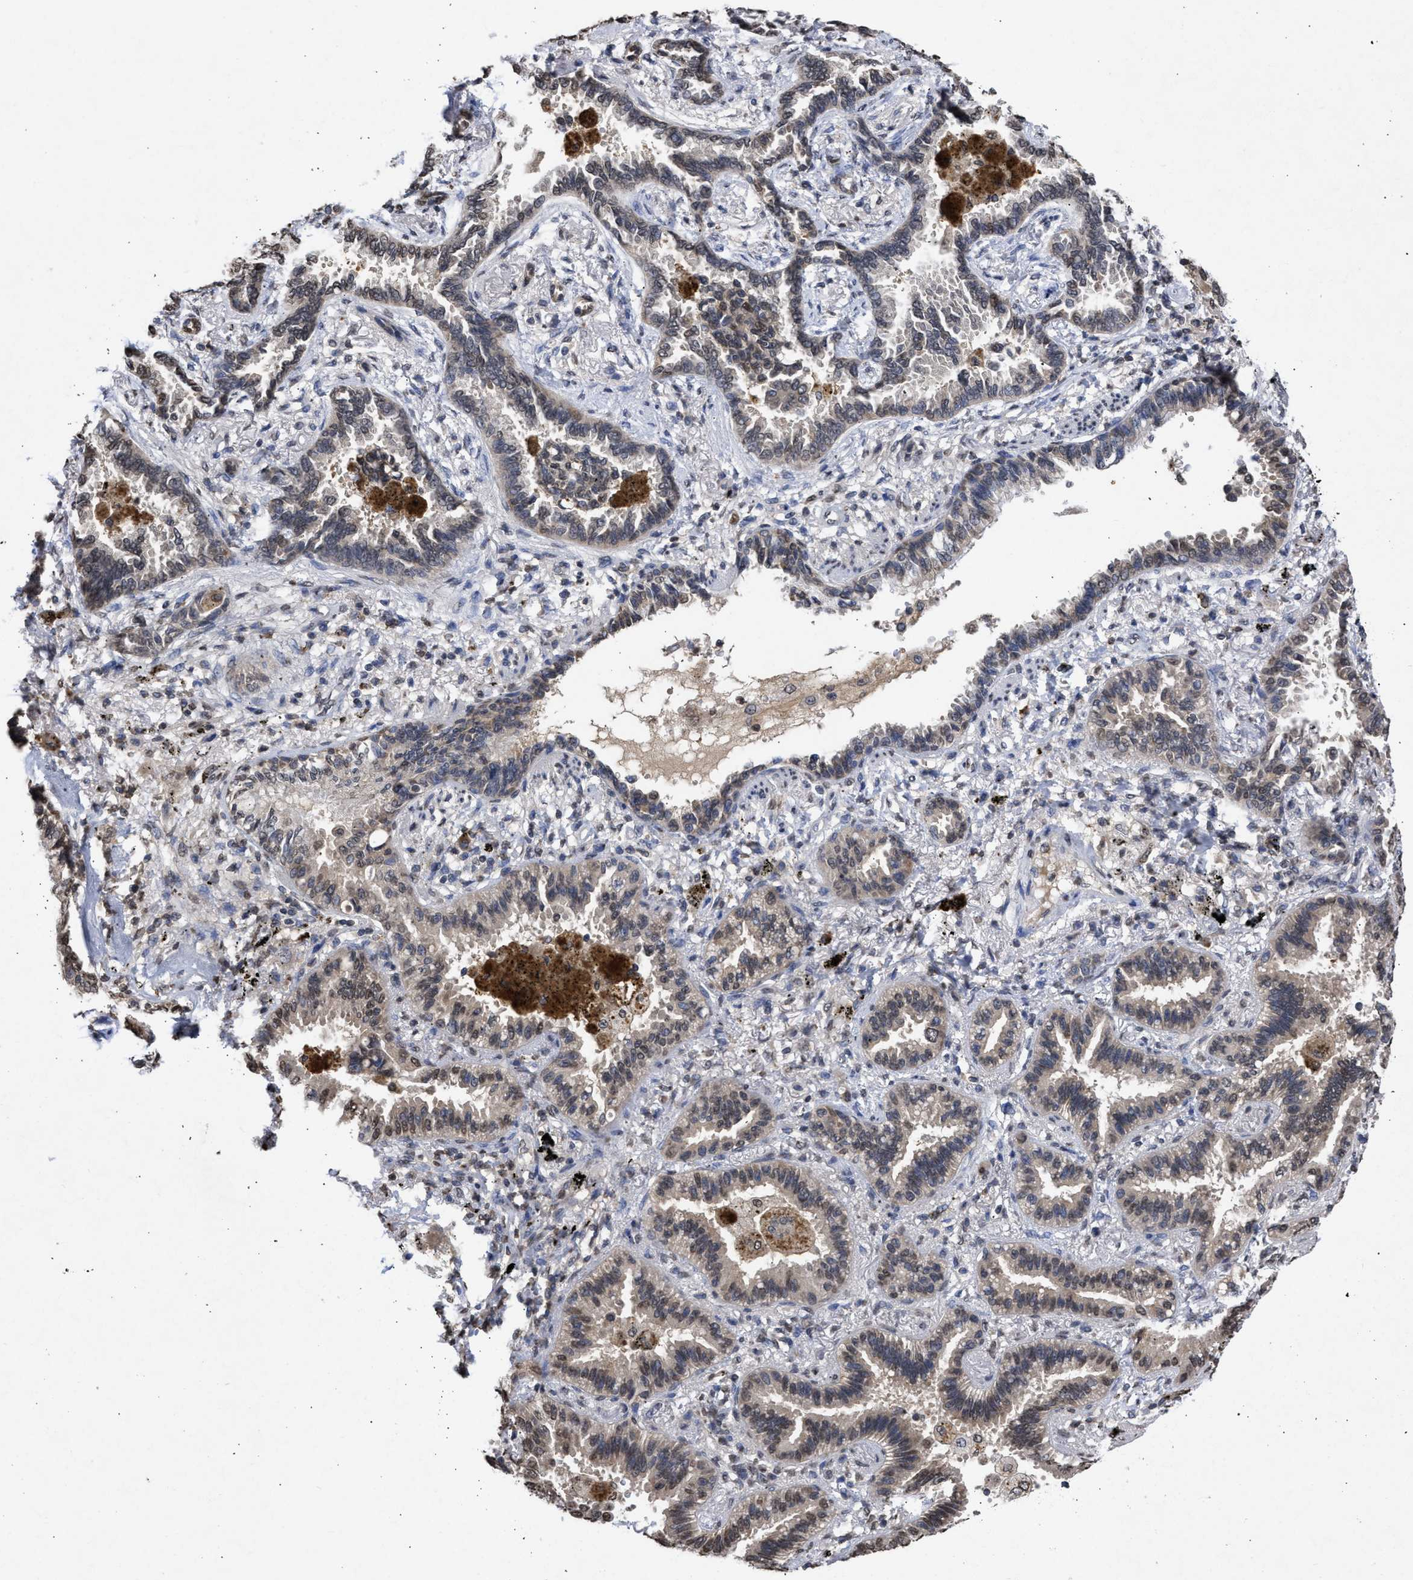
{"staining": {"intensity": "moderate", "quantity": "25%-75%", "location": "nuclear"}, "tissue": "lung cancer", "cell_type": "Tumor cells", "image_type": "cancer", "snomed": [{"axis": "morphology", "description": "Normal tissue, NOS"}, {"axis": "morphology", "description": "Adenocarcinoma, NOS"}, {"axis": "topography", "description": "Lung"}], "caption": "This is a micrograph of immunohistochemistry (IHC) staining of lung cancer, which shows moderate staining in the nuclear of tumor cells.", "gene": "NUP35", "patient": {"sex": "male", "age": 59}}